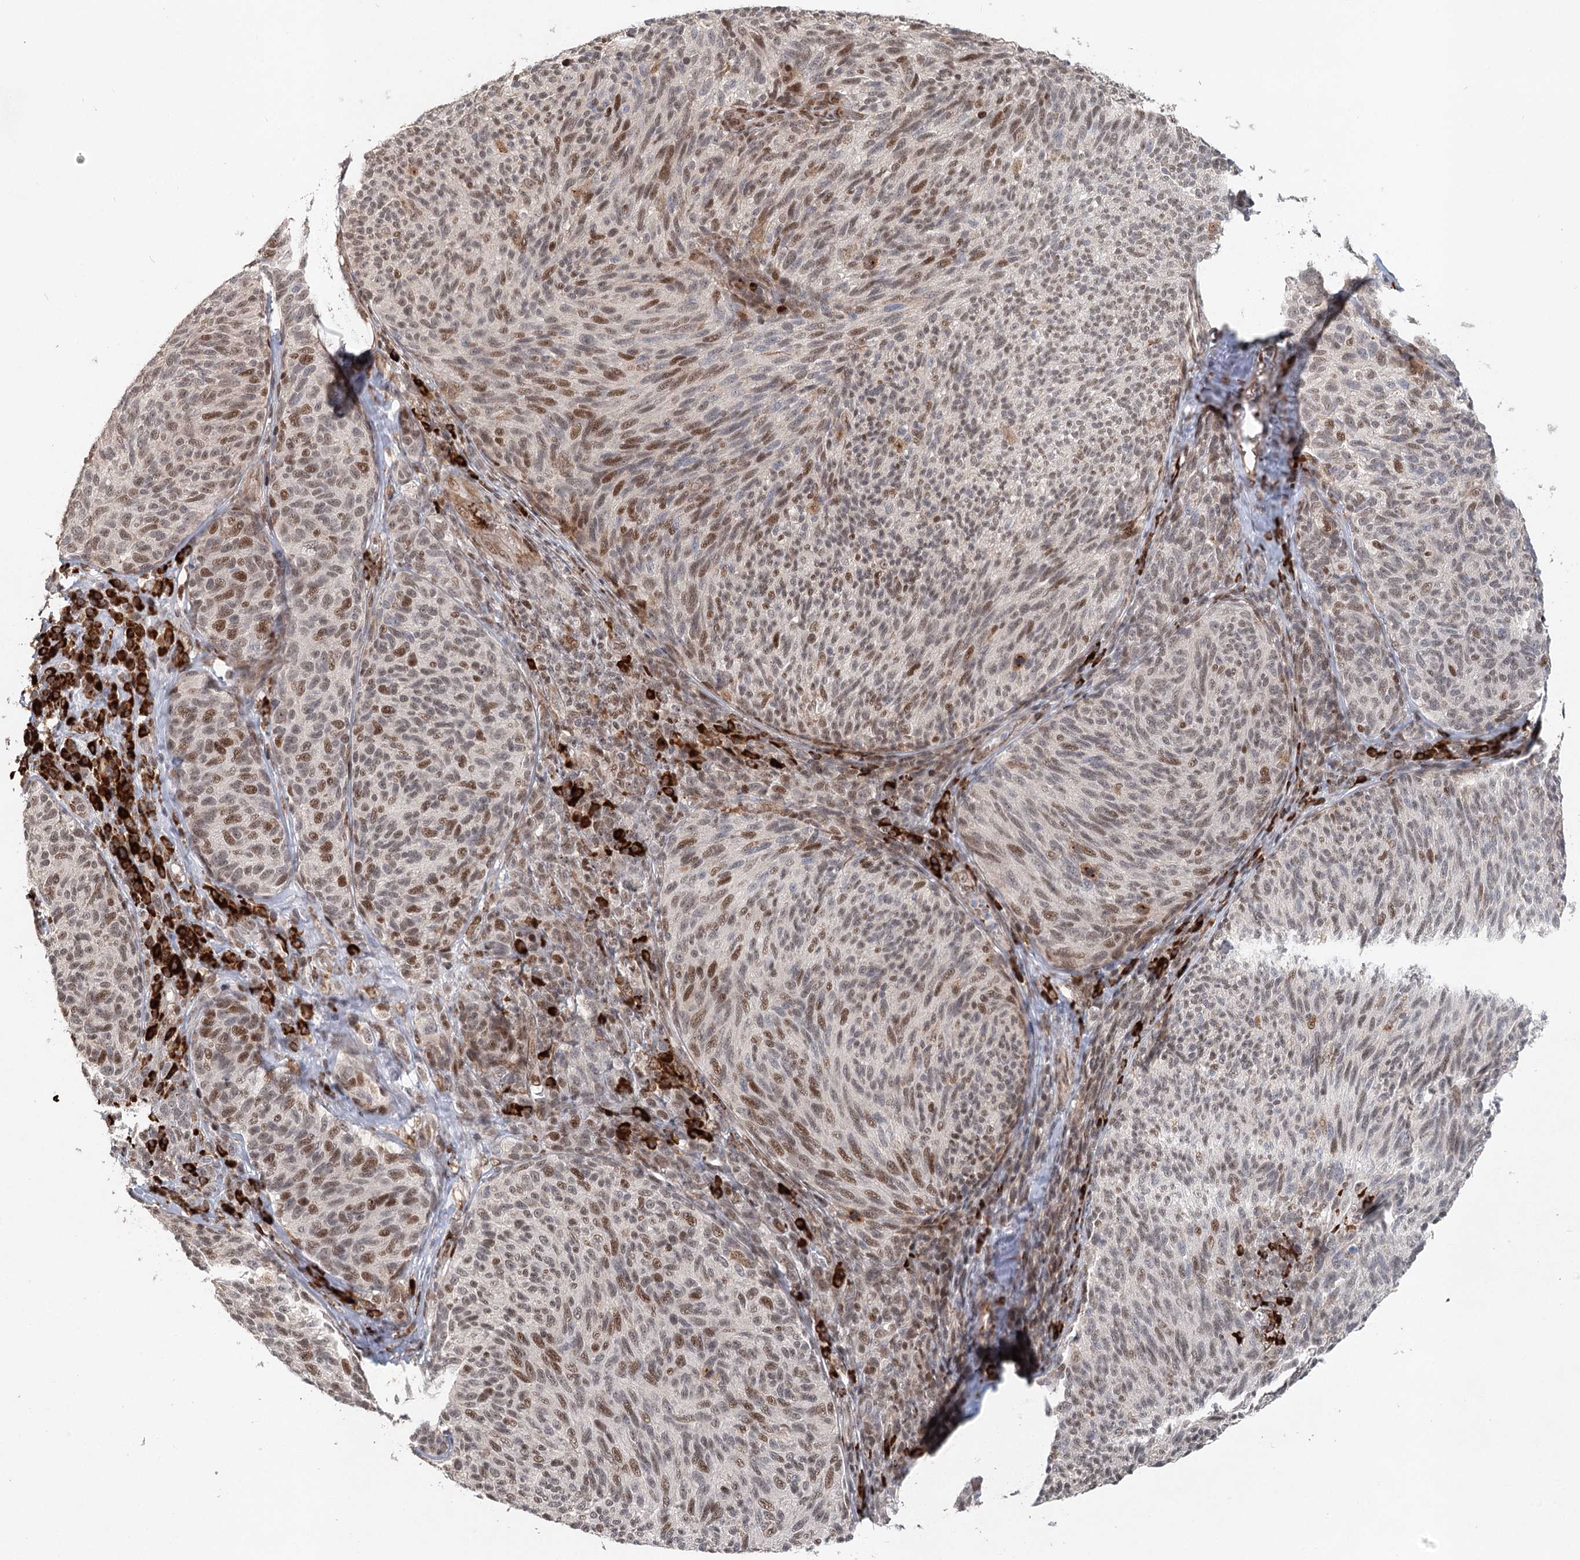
{"staining": {"intensity": "moderate", "quantity": ">75%", "location": "nuclear"}, "tissue": "melanoma", "cell_type": "Tumor cells", "image_type": "cancer", "snomed": [{"axis": "morphology", "description": "Malignant melanoma, NOS"}, {"axis": "topography", "description": "Skin"}], "caption": "DAB immunohistochemical staining of human malignant melanoma reveals moderate nuclear protein staining in approximately >75% of tumor cells.", "gene": "BNIP5", "patient": {"sex": "female", "age": 73}}